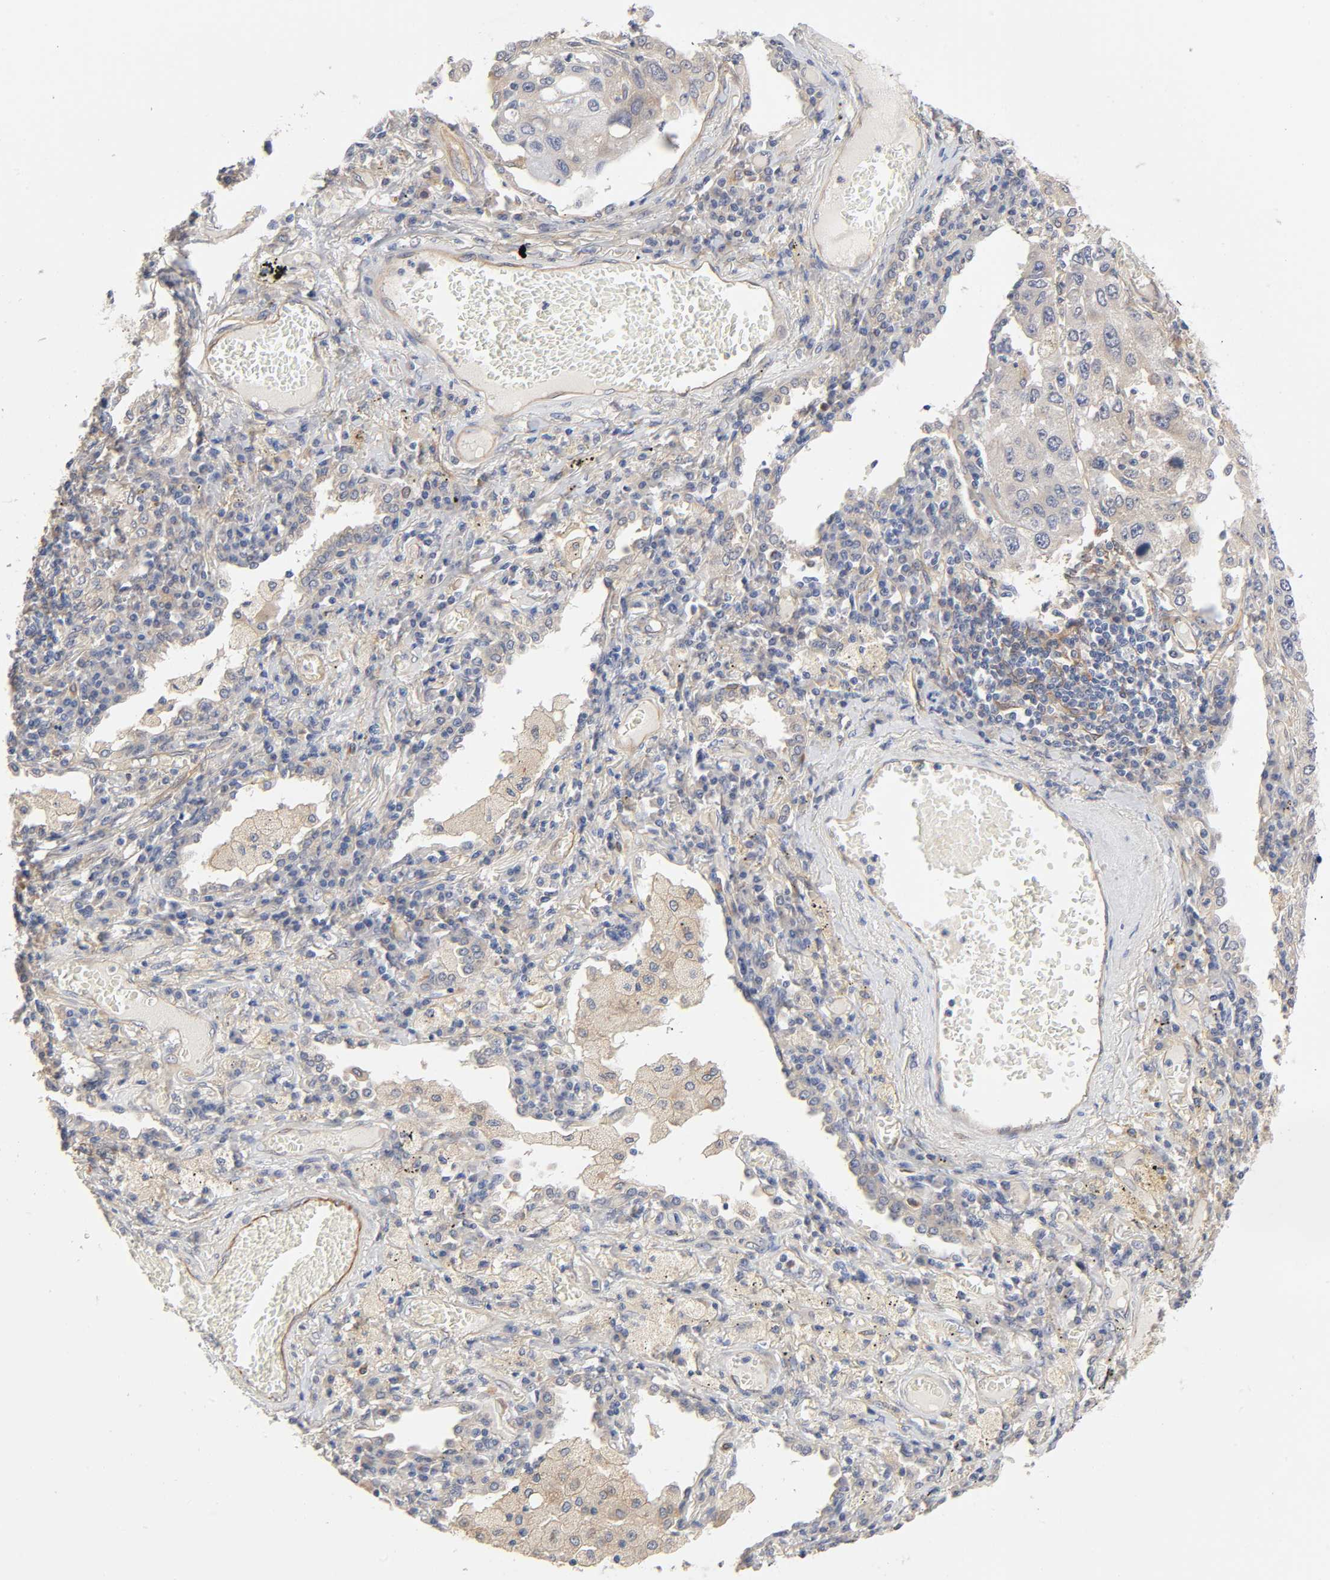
{"staining": {"intensity": "negative", "quantity": "none", "location": "none"}, "tissue": "lung cancer", "cell_type": "Tumor cells", "image_type": "cancer", "snomed": [{"axis": "morphology", "description": "Squamous cell carcinoma, NOS"}, {"axis": "topography", "description": "Lung"}], "caption": "The histopathology image displays no significant staining in tumor cells of lung squamous cell carcinoma.", "gene": "RAB13", "patient": {"sex": "male", "age": 71}}